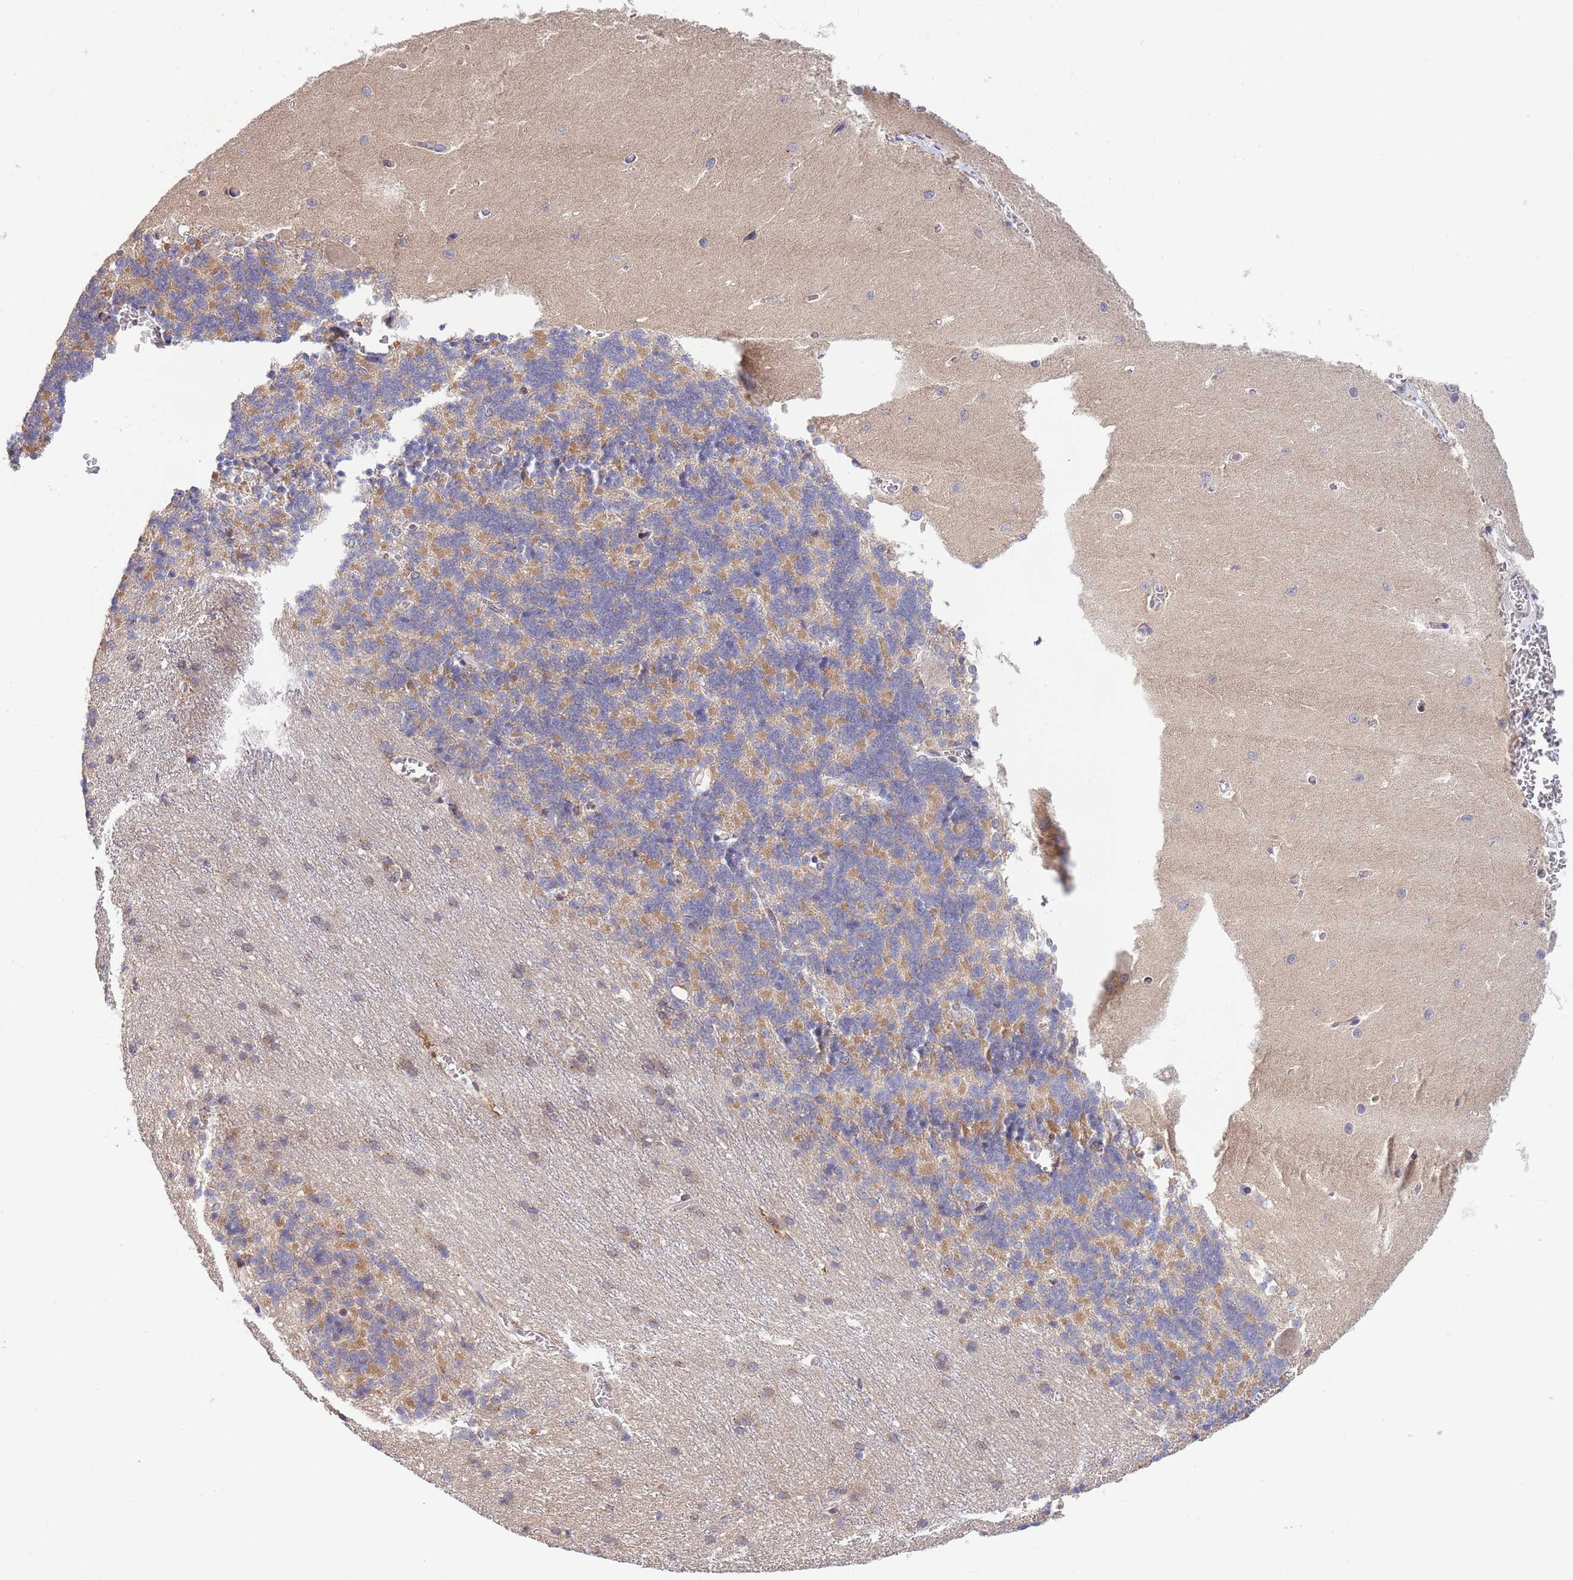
{"staining": {"intensity": "moderate", "quantity": "25%-75%", "location": "cytoplasmic/membranous"}, "tissue": "cerebellum", "cell_type": "Cells in granular layer", "image_type": "normal", "snomed": [{"axis": "morphology", "description": "Normal tissue, NOS"}, {"axis": "topography", "description": "Cerebellum"}], "caption": "Approximately 25%-75% of cells in granular layer in unremarkable human cerebellum show moderate cytoplasmic/membranous protein staining as visualized by brown immunohistochemical staining.", "gene": "TBX10", "patient": {"sex": "male", "age": 37}}